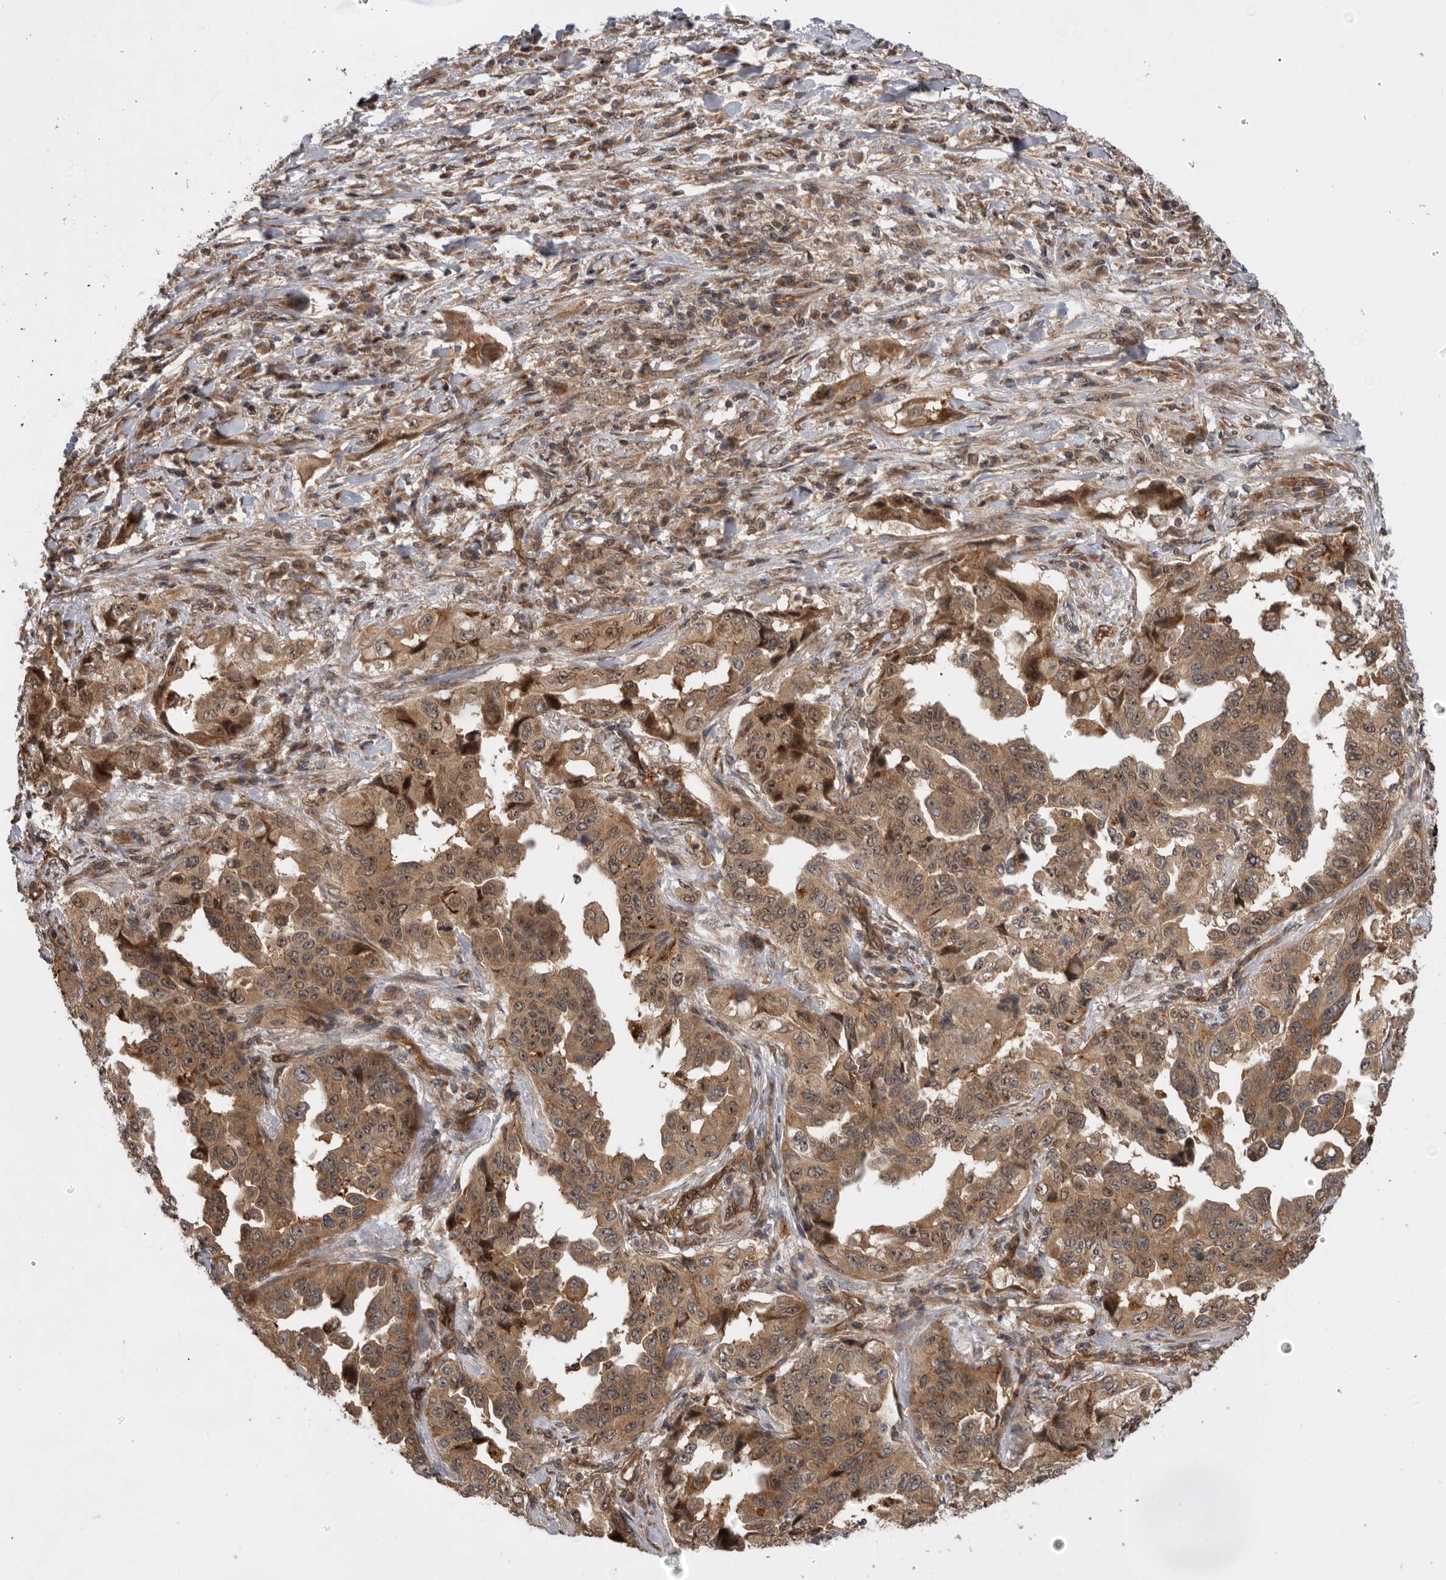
{"staining": {"intensity": "moderate", "quantity": ">75%", "location": "cytoplasmic/membranous"}, "tissue": "lung cancer", "cell_type": "Tumor cells", "image_type": "cancer", "snomed": [{"axis": "morphology", "description": "Adenocarcinoma, NOS"}, {"axis": "topography", "description": "Lung"}], "caption": "High-power microscopy captured an IHC photomicrograph of adenocarcinoma (lung), revealing moderate cytoplasmic/membranous staining in approximately >75% of tumor cells.", "gene": "DHDDS", "patient": {"sex": "female", "age": 51}}